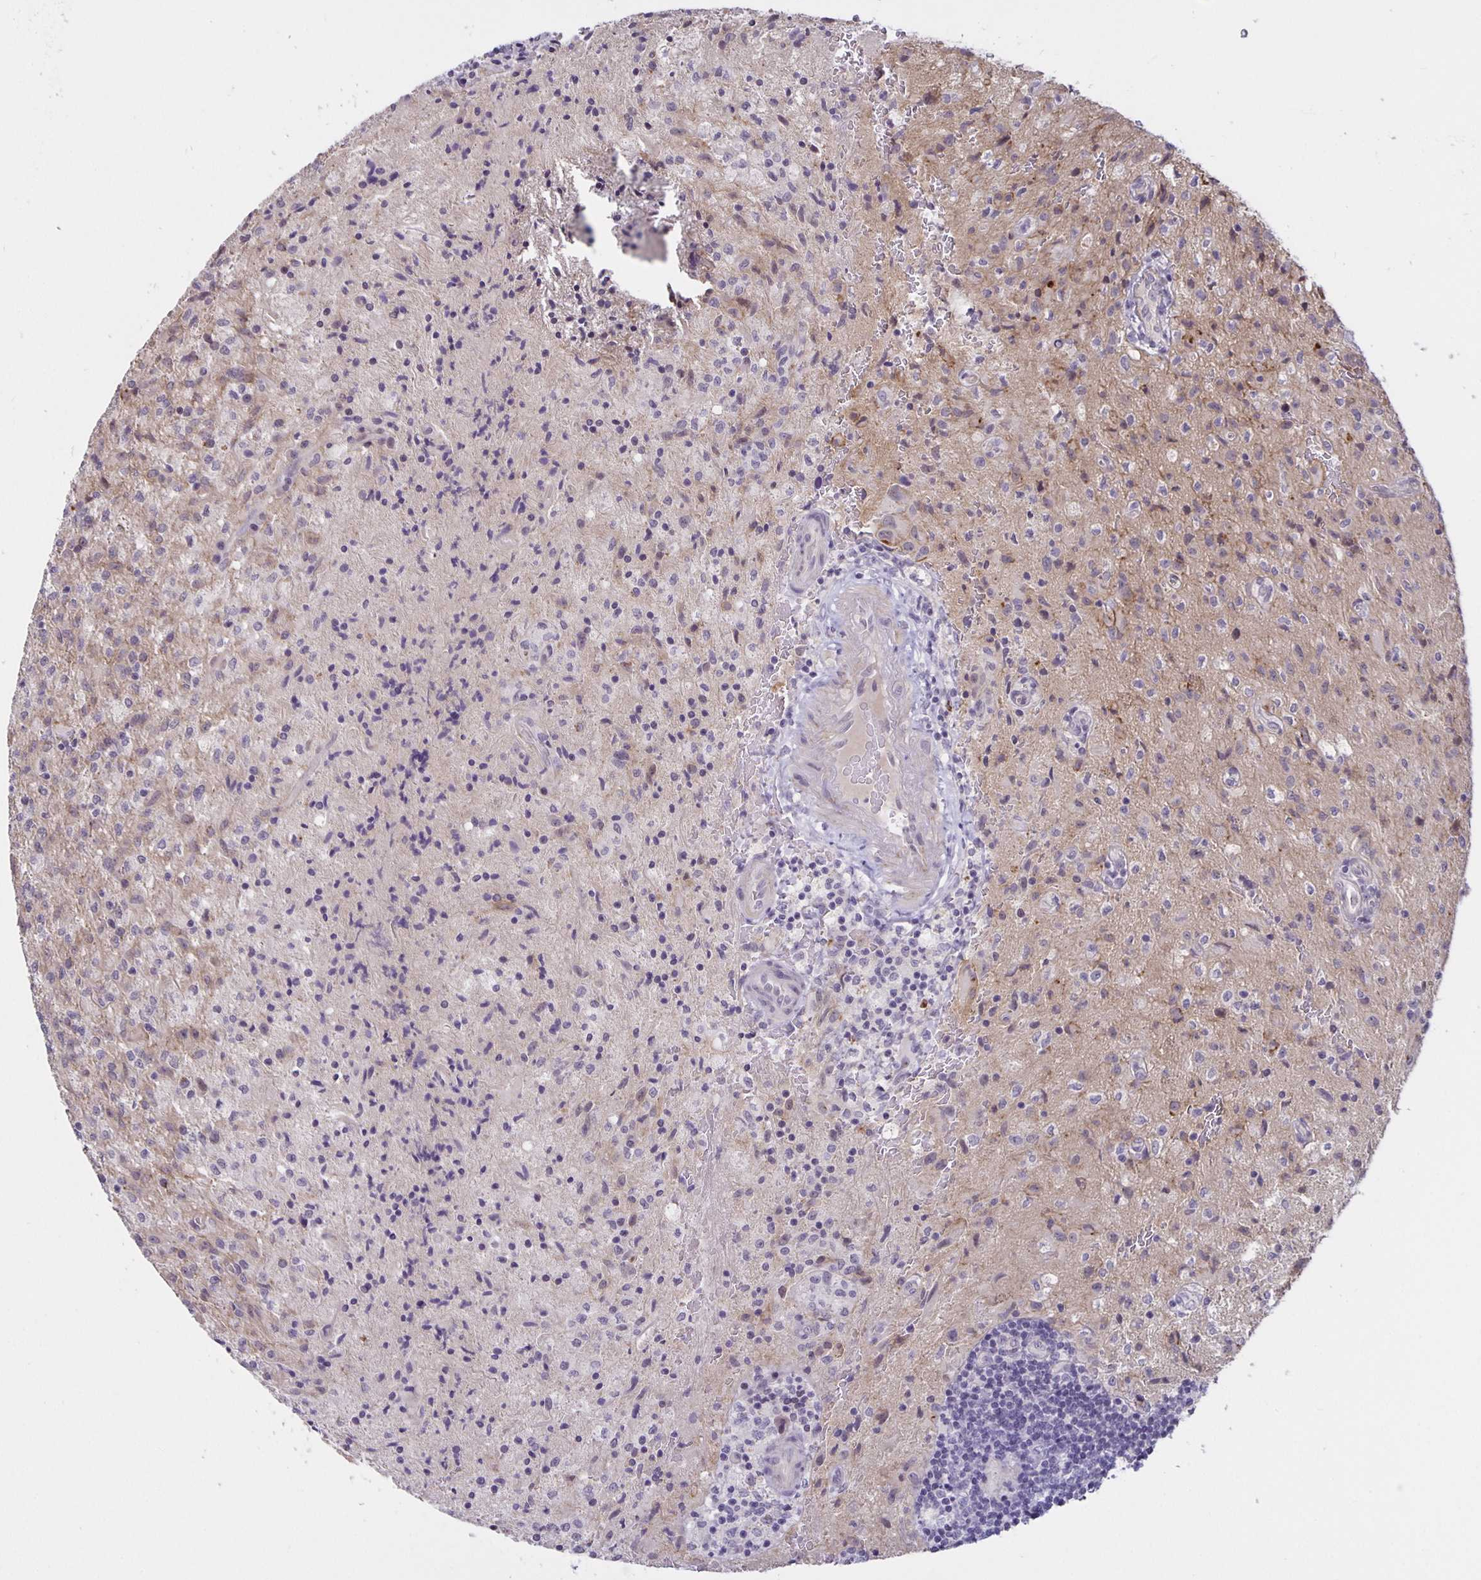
{"staining": {"intensity": "negative", "quantity": "none", "location": "none"}, "tissue": "glioma", "cell_type": "Tumor cells", "image_type": "cancer", "snomed": [{"axis": "morphology", "description": "Glioma, malignant, High grade"}, {"axis": "topography", "description": "Brain"}], "caption": "The micrograph exhibits no staining of tumor cells in glioma.", "gene": "ARVCF", "patient": {"sex": "male", "age": 68}}